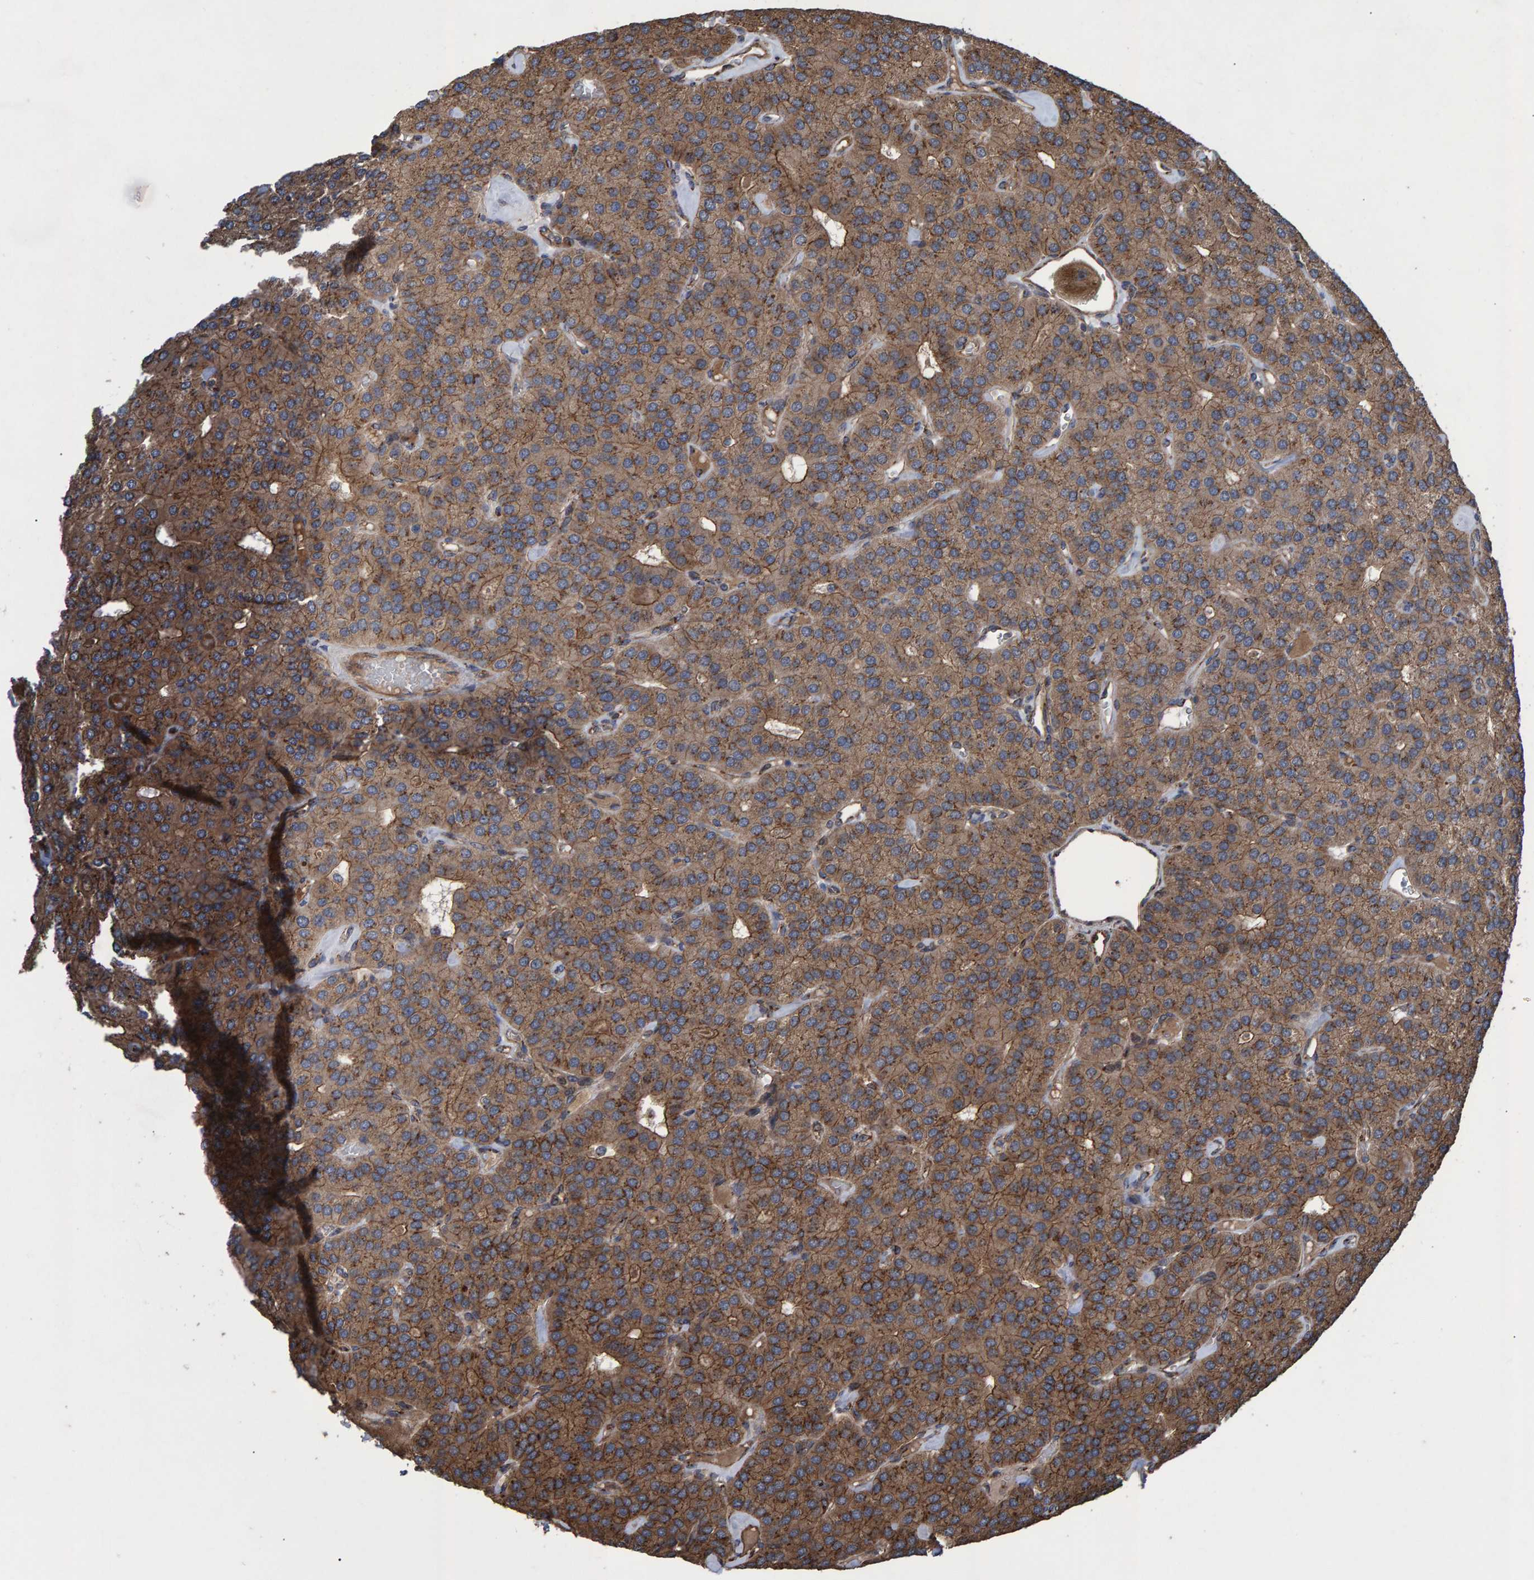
{"staining": {"intensity": "moderate", "quantity": ">75%", "location": "cytoplasmic/membranous"}, "tissue": "parathyroid gland", "cell_type": "Glandular cells", "image_type": "normal", "snomed": [{"axis": "morphology", "description": "Normal tissue, NOS"}, {"axis": "morphology", "description": "Adenoma, NOS"}, {"axis": "topography", "description": "Parathyroid gland"}], "caption": "A histopathology image showing moderate cytoplasmic/membranous positivity in approximately >75% of glandular cells in benign parathyroid gland, as visualized by brown immunohistochemical staining.", "gene": "TRIM68", "patient": {"sex": "female", "age": 86}}